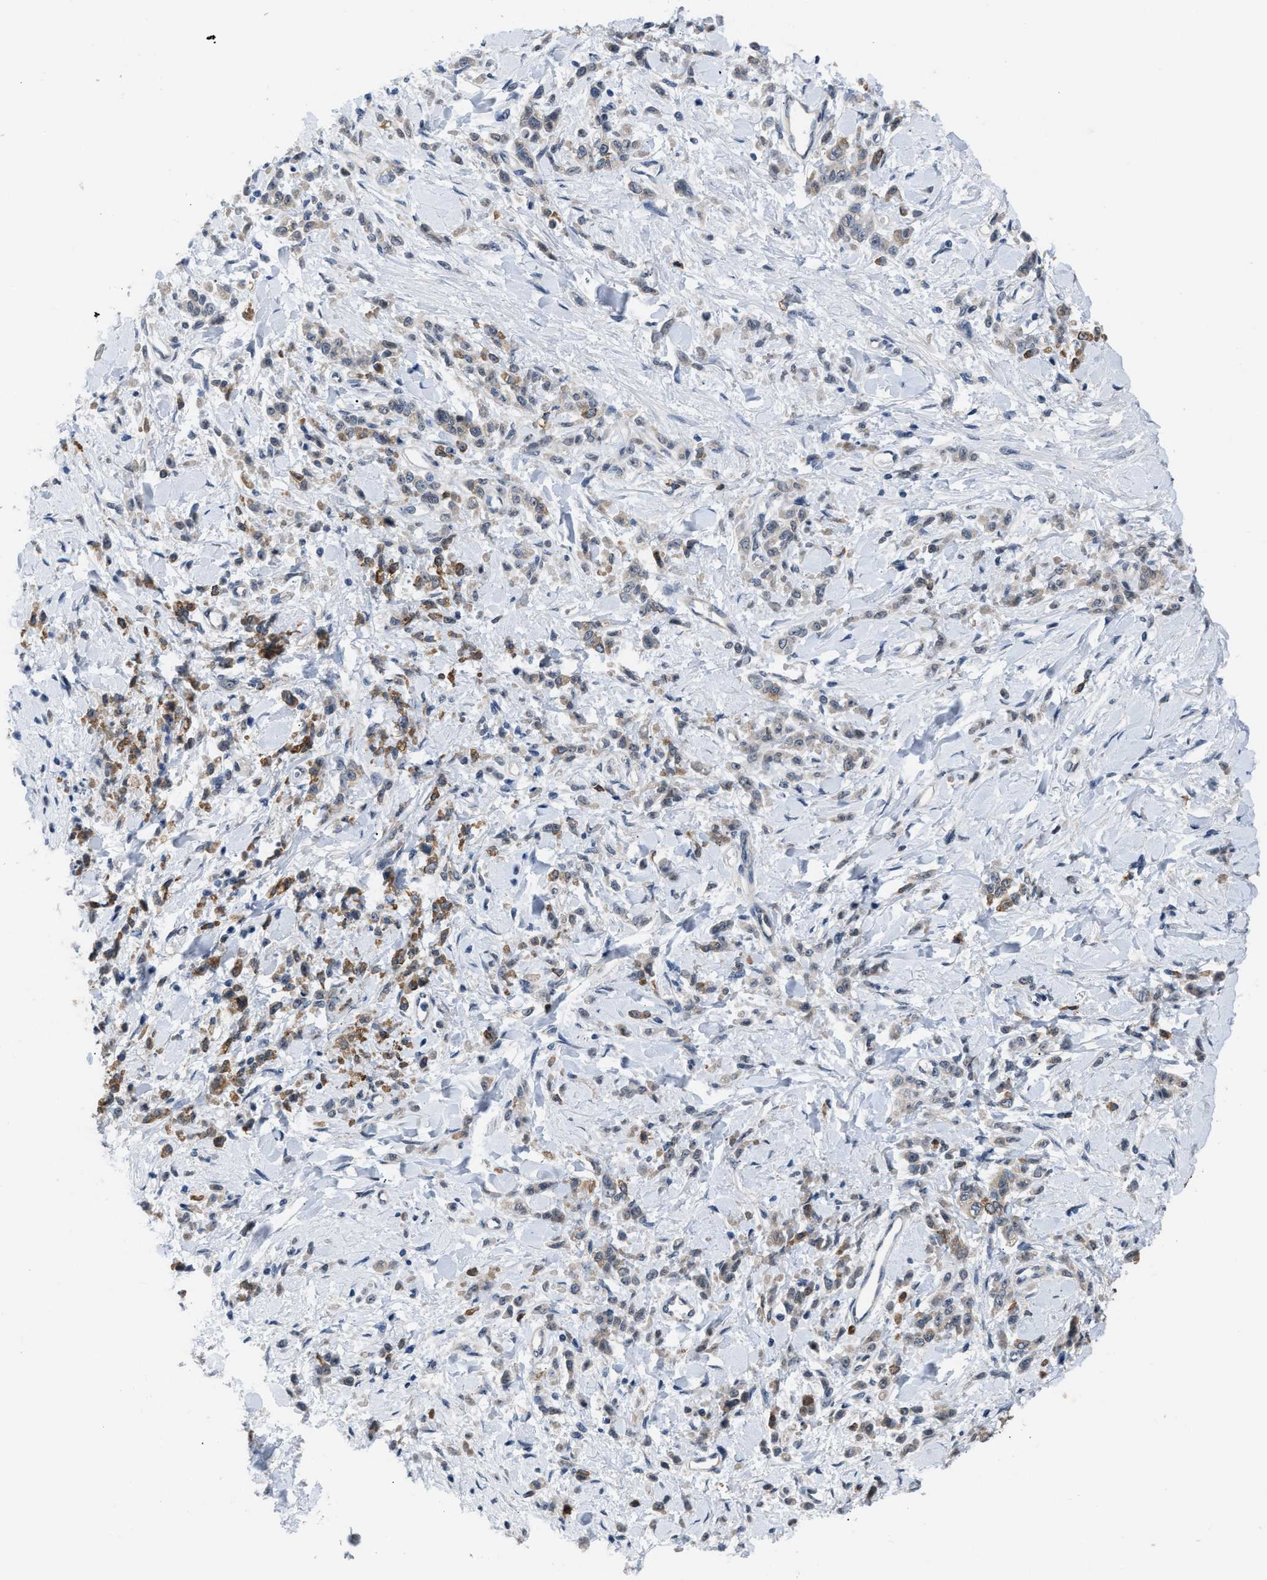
{"staining": {"intensity": "moderate", "quantity": ">75%", "location": "cytoplasmic/membranous"}, "tissue": "stomach cancer", "cell_type": "Tumor cells", "image_type": "cancer", "snomed": [{"axis": "morphology", "description": "Normal tissue, NOS"}, {"axis": "morphology", "description": "Adenocarcinoma, NOS"}, {"axis": "topography", "description": "Stomach"}], "caption": "Protein analysis of stomach cancer (adenocarcinoma) tissue displays moderate cytoplasmic/membranous positivity in approximately >75% of tumor cells.", "gene": "TXNRD3", "patient": {"sex": "male", "age": 82}}